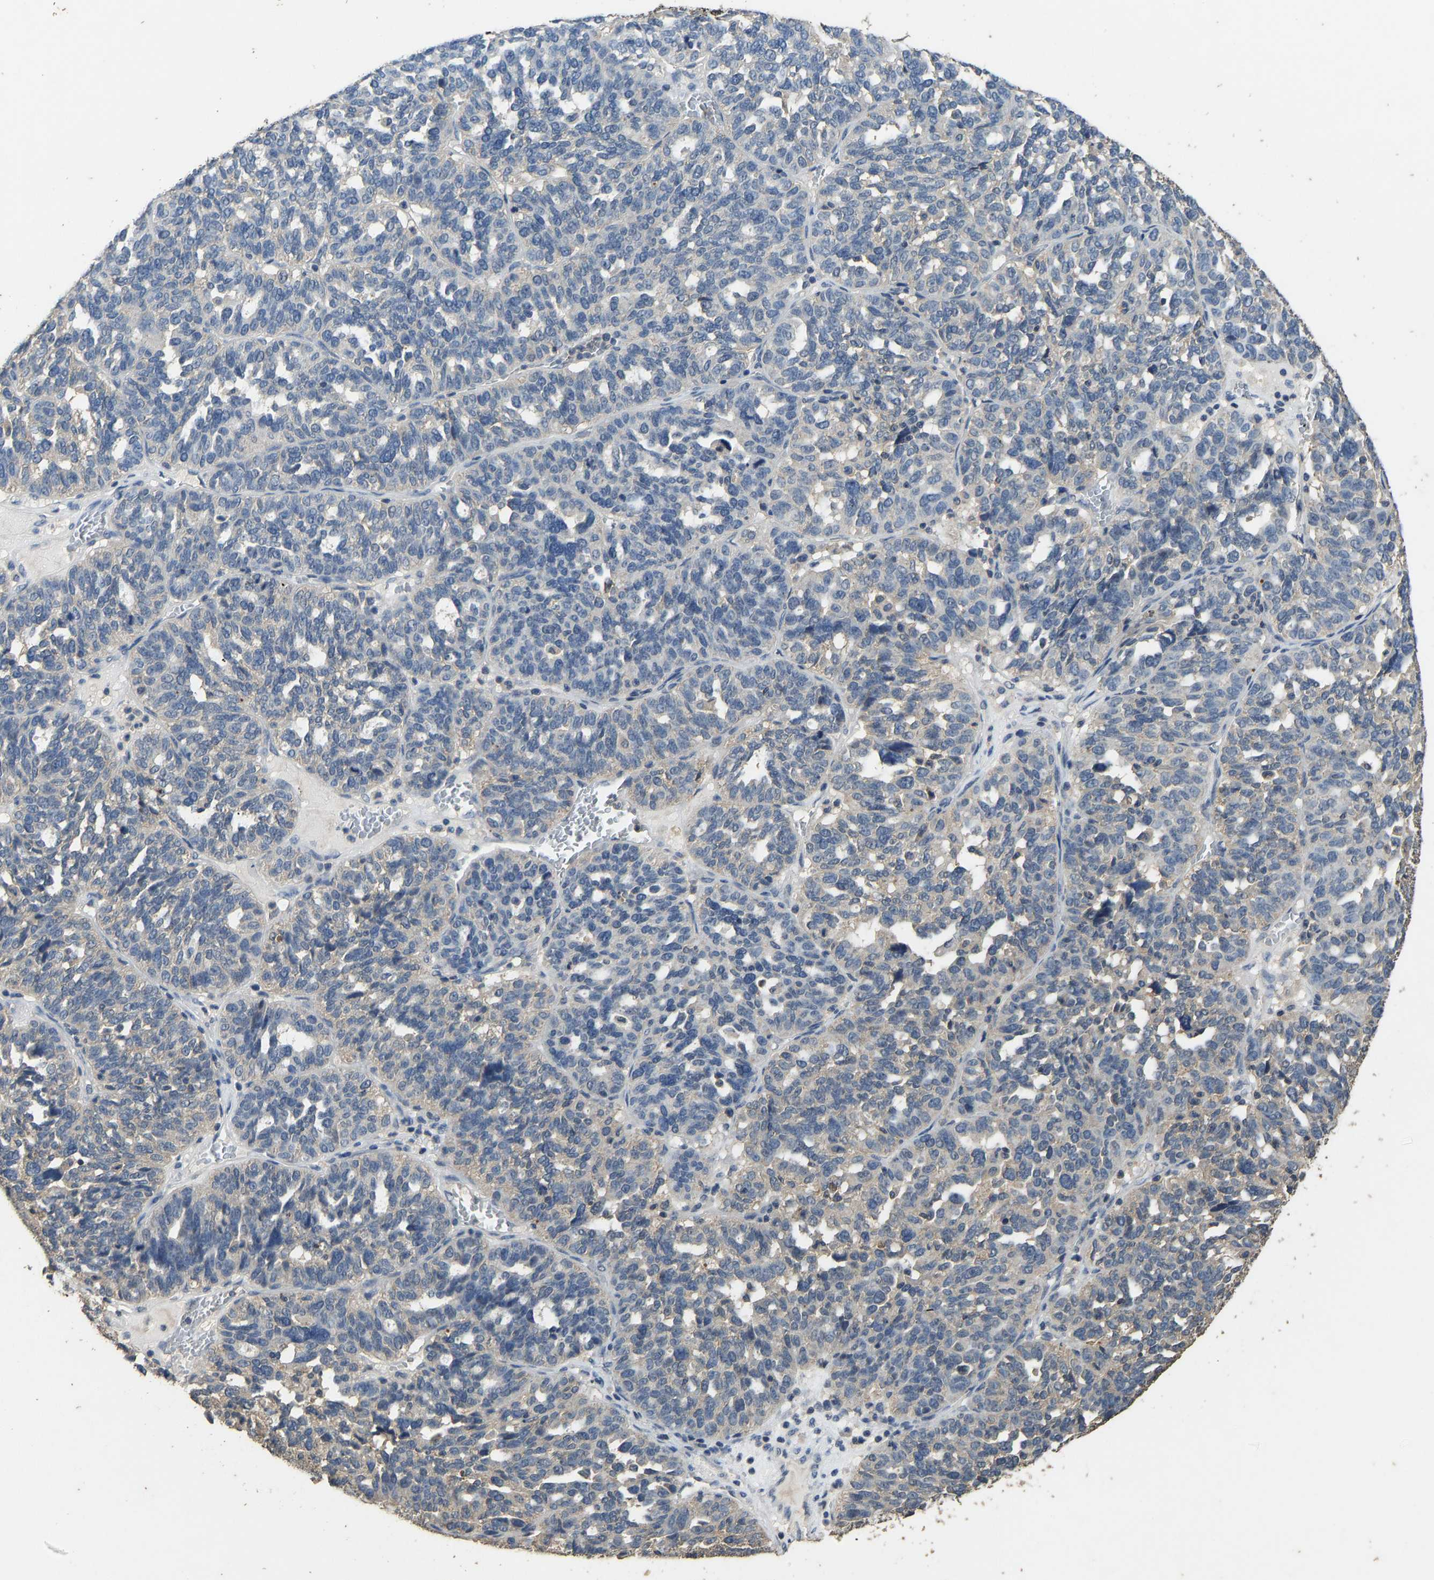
{"staining": {"intensity": "negative", "quantity": "none", "location": "none"}, "tissue": "ovarian cancer", "cell_type": "Tumor cells", "image_type": "cancer", "snomed": [{"axis": "morphology", "description": "Cystadenocarcinoma, serous, NOS"}, {"axis": "topography", "description": "Ovary"}], "caption": "Tumor cells show no significant protein positivity in serous cystadenocarcinoma (ovarian).", "gene": "CIDEC", "patient": {"sex": "female", "age": 59}}